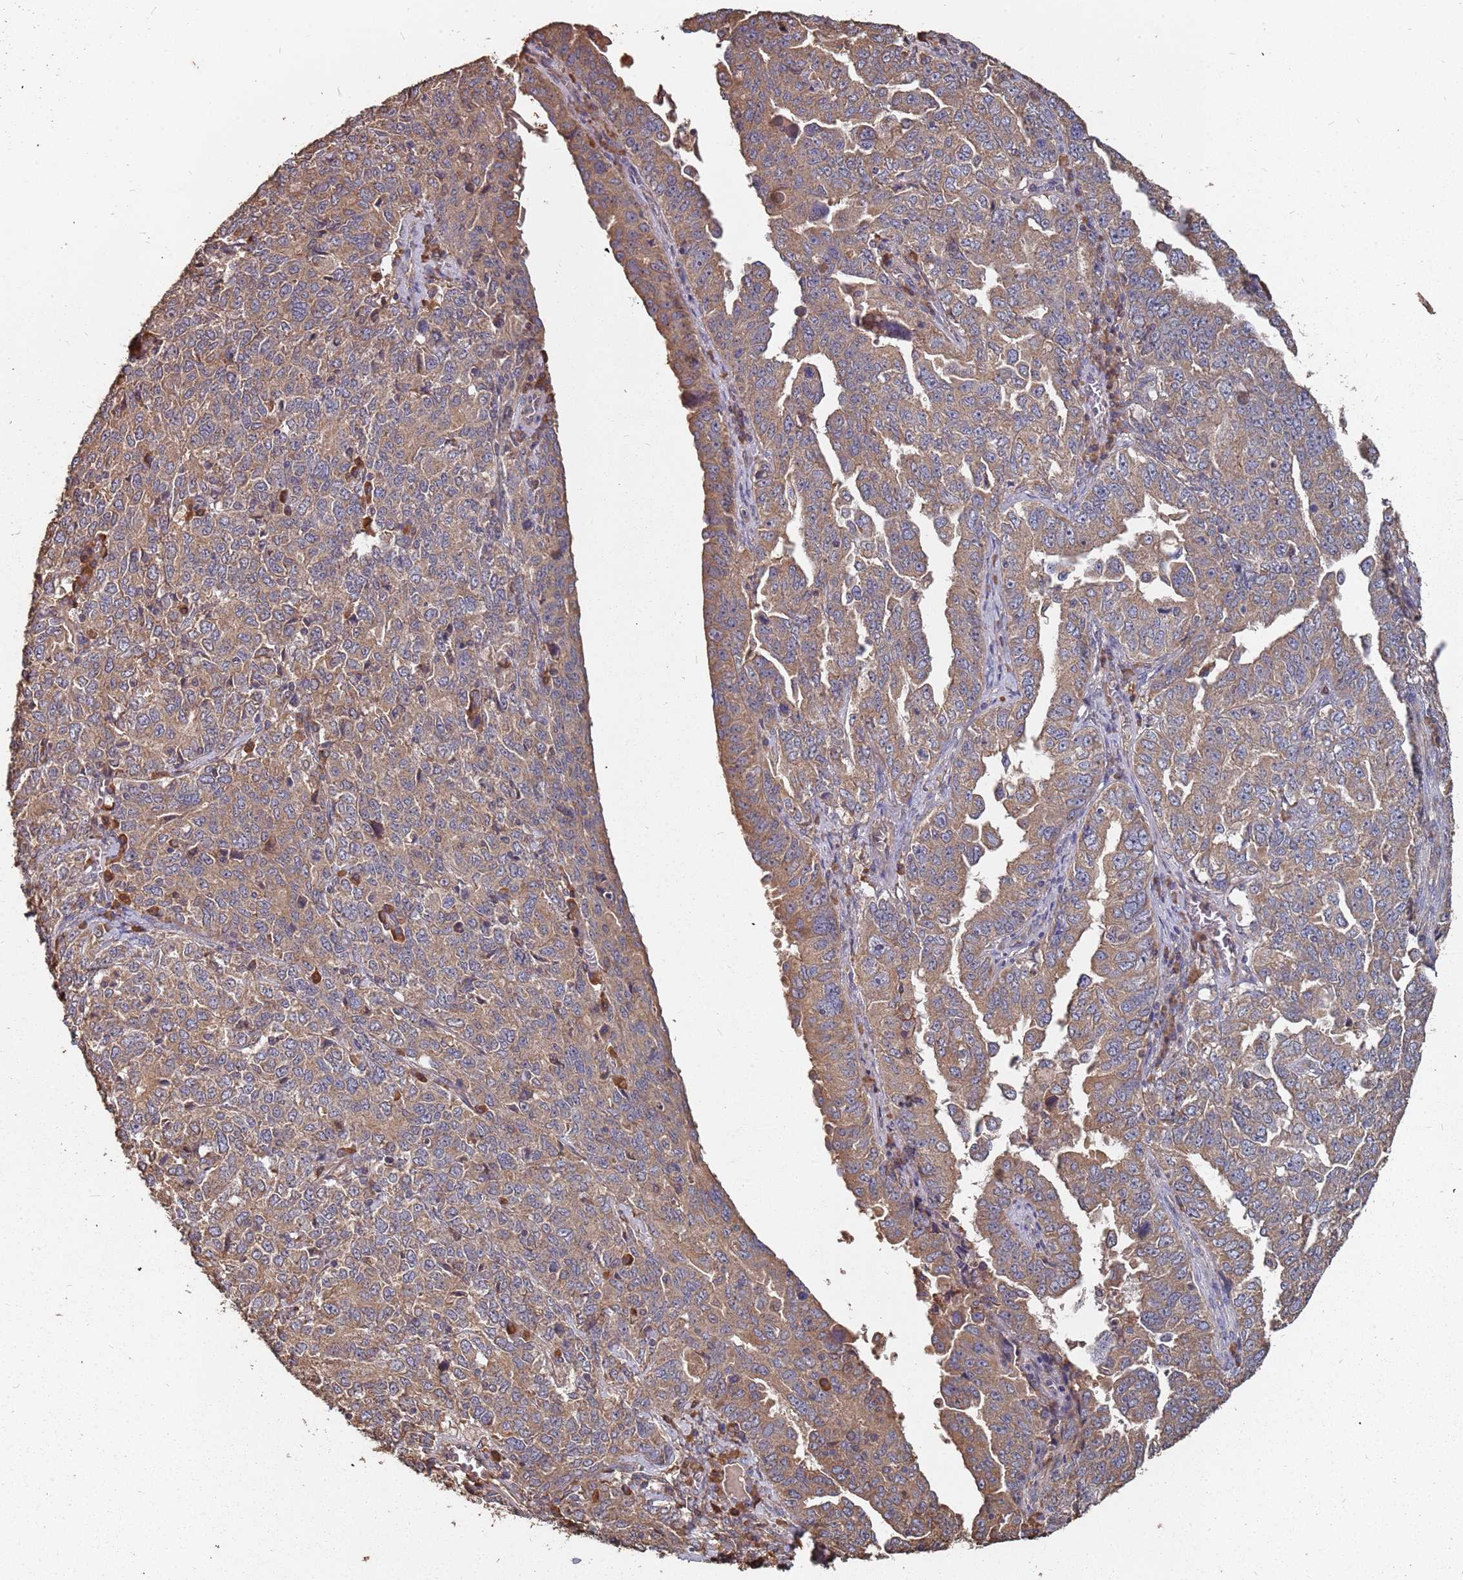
{"staining": {"intensity": "moderate", "quantity": ">75%", "location": "cytoplasmic/membranous"}, "tissue": "ovarian cancer", "cell_type": "Tumor cells", "image_type": "cancer", "snomed": [{"axis": "morphology", "description": "Carcinoma, endometroid"}, {"axis": "topography", "description": "Ovary"}], "caption": "Ovarian cancer was stained to show a protein in brown. There is medium levels of moderate cytoplasmic/membranous positivity in about >75% of tumor cells. The staining was performed using DAB (3,3'-diaminobenzidine), with brown indicating positive protein expression. Nuclei are stained blue with hematoxylin.", "gene": "ATG5", "patient": {"sex": "female", "age": 62}}